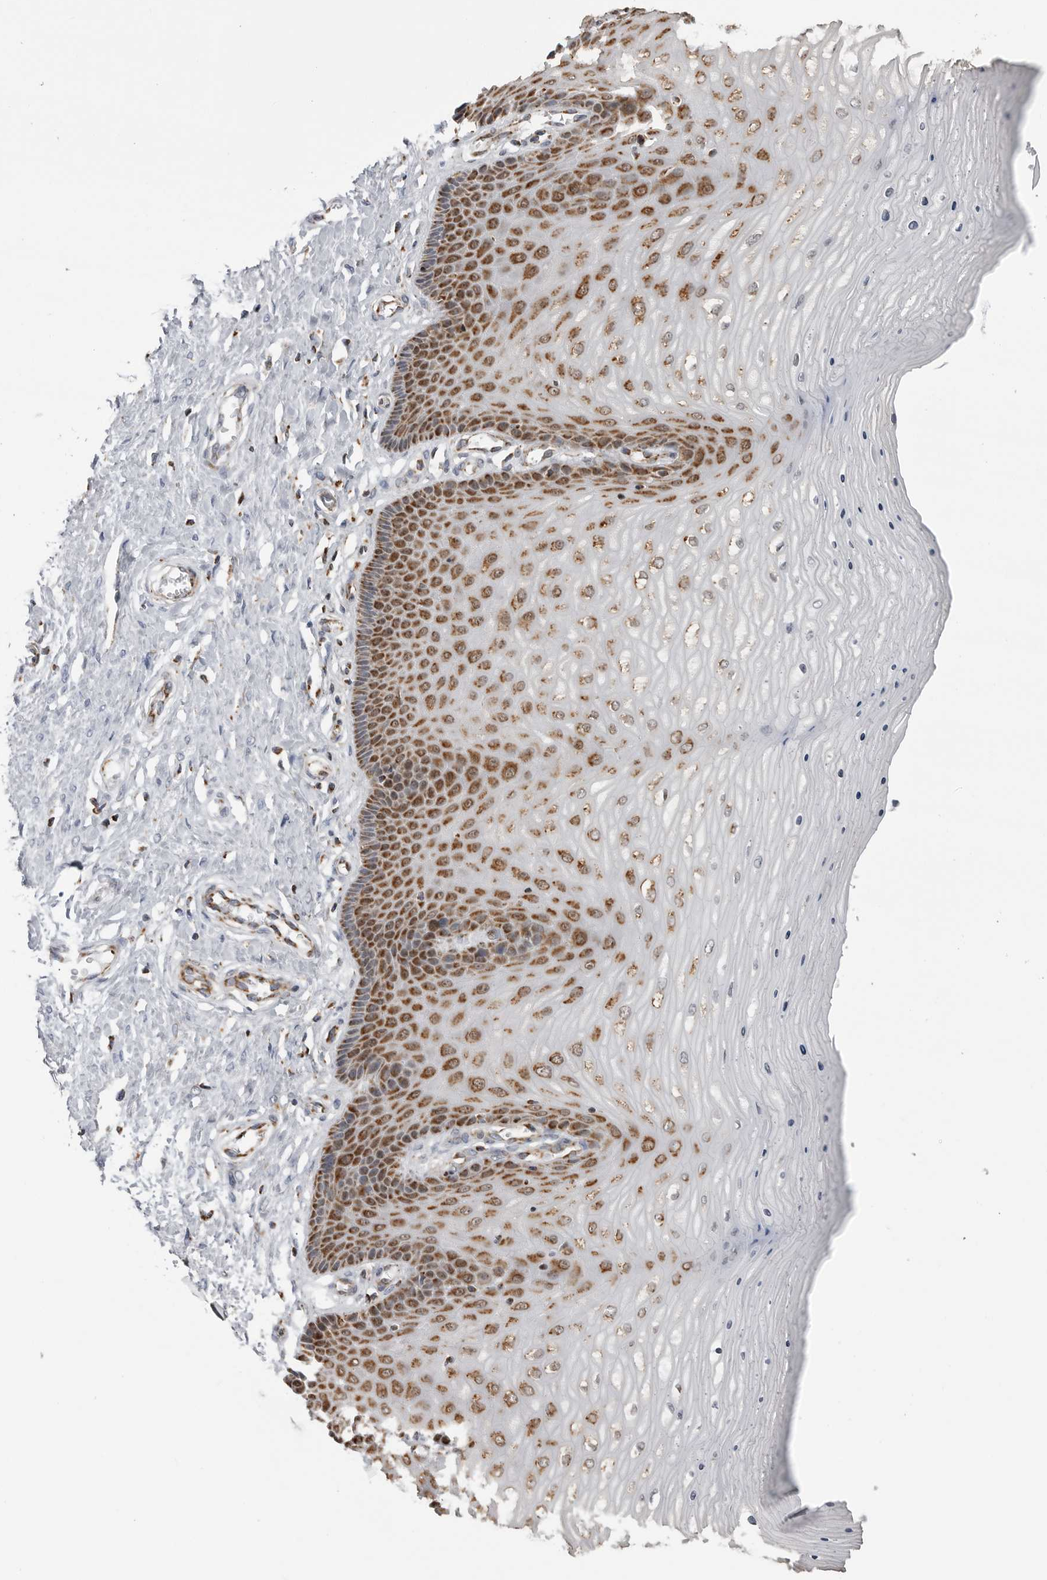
{"staining": {"intensity": "moderate", "quantity": ">75%", "location": "cytoplasmic/membranous"}, "tissue": "cervix", "cell_type": "Glandular cells", "image_type": "normal", "snomed": [{"axis": "morphology", "description": "Normal tissue, NOS"}, {"axis": "topography", "description": "Cervix"}], "caption": "Immunohistochemistry image of unremarkable cervix stained for a protein (brown), which displays medium levels of moderate cytoplasmic/membranous positivity in approximately >75% of glandular cells.", "gene": "COX5A", "patient": {"sex": "female", "age": 55}}